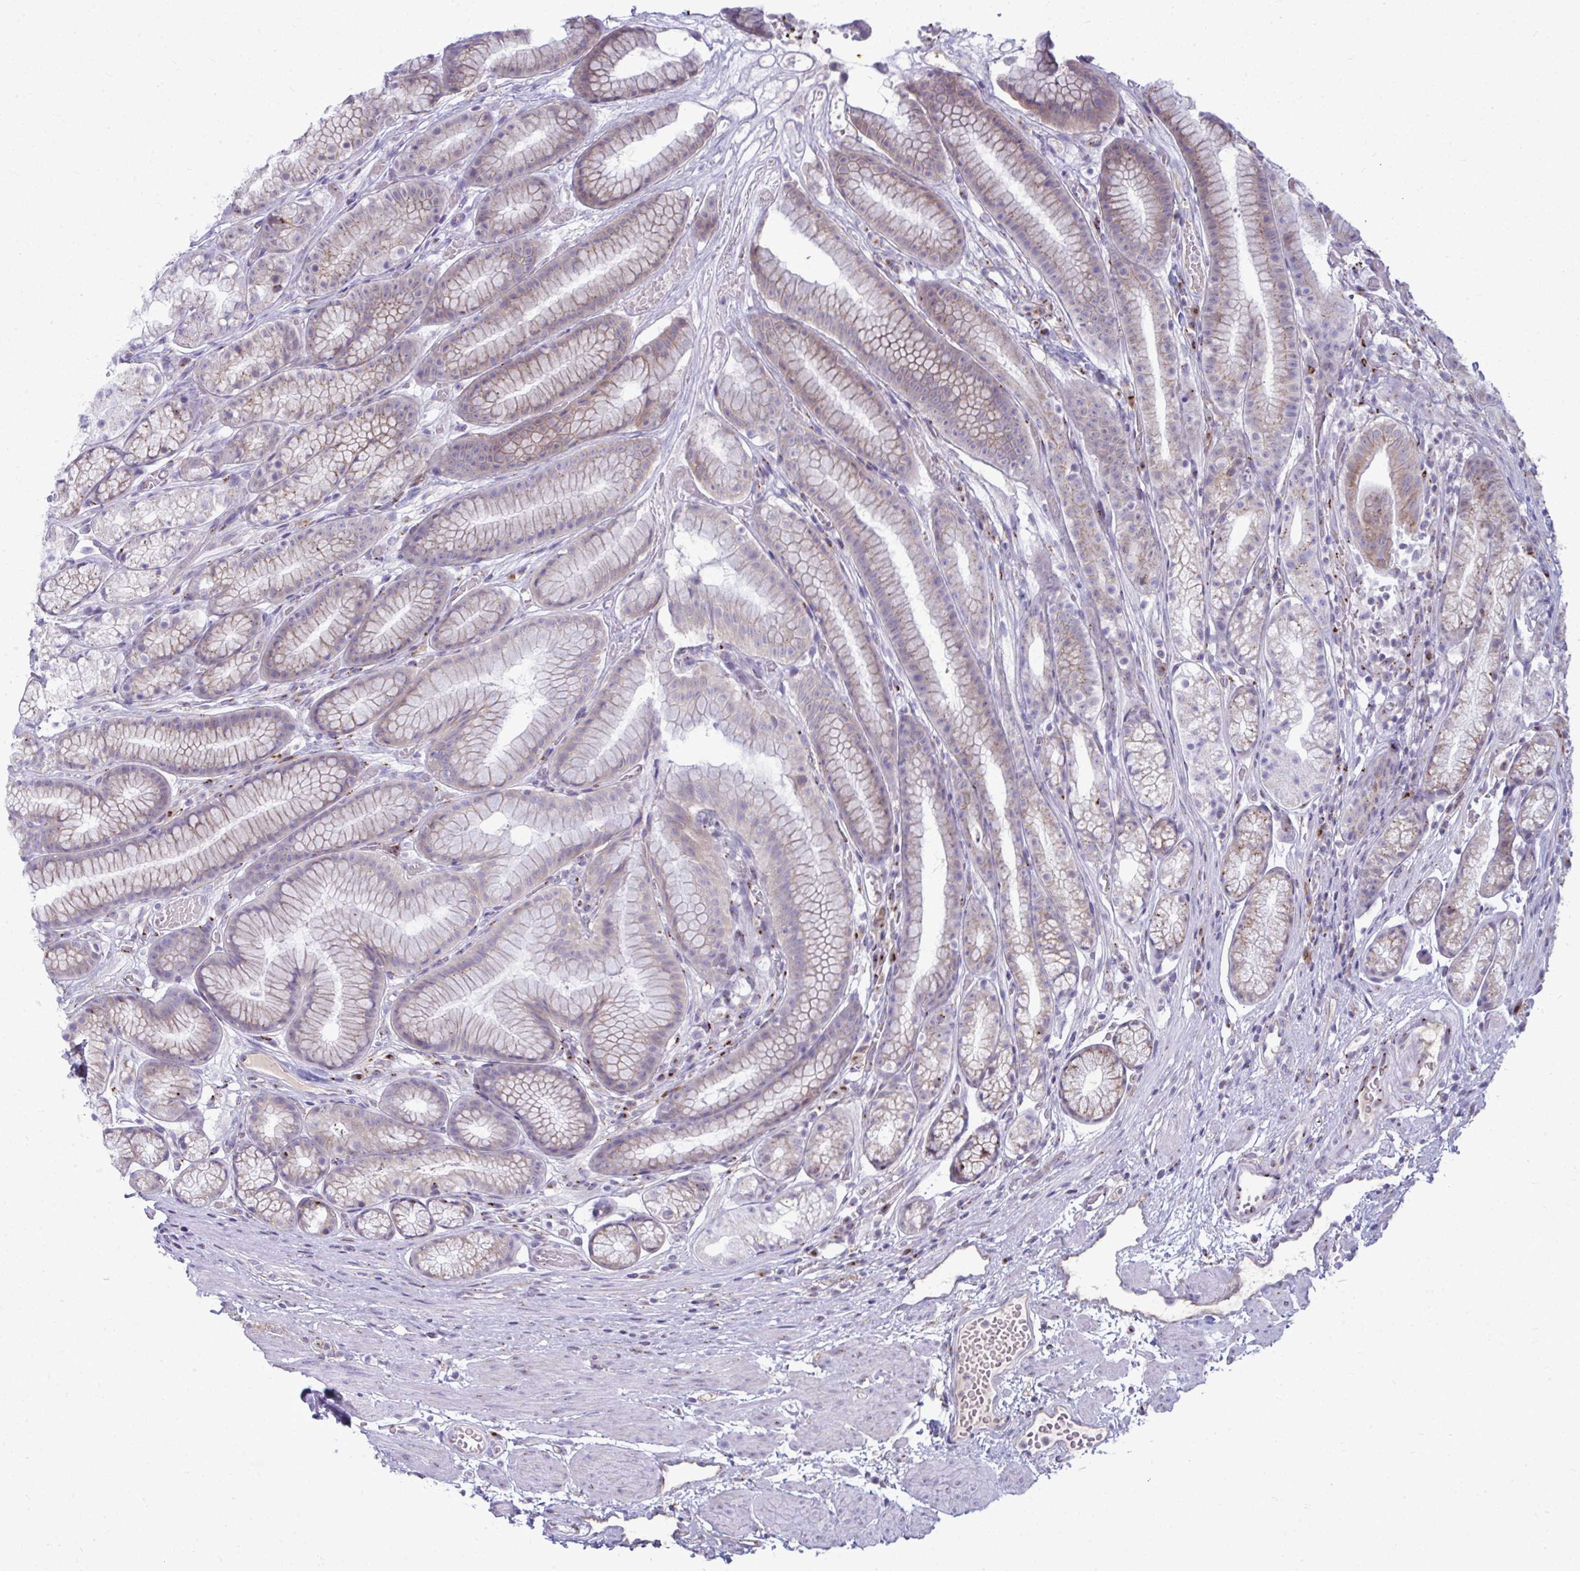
{"staining": {"intensity": "moderate", "quantity": "<25%", "location": "cytoplasmic/membranous"}, "tissue": "stomach", "cell_type": "Glandular cells", "image_type": "normal", "snomed": [{"axis": "morphology", "description": "Normal tissue, NOS"}, {"axis": "topography", "description": "Smooth muscle"}, {"axis": "topography", "description": "Stomach"}], "caption": "This photomicrograph reveals benign stomach stained with immunohistochemistry to label a protein in brown. The cytoplasmic/membranous of glandular cells show moderate positivity for the protein. Nuclei are counter-stained blue.", "gene": "DTX4", "patient": {"sex": "male", "age": 70}}